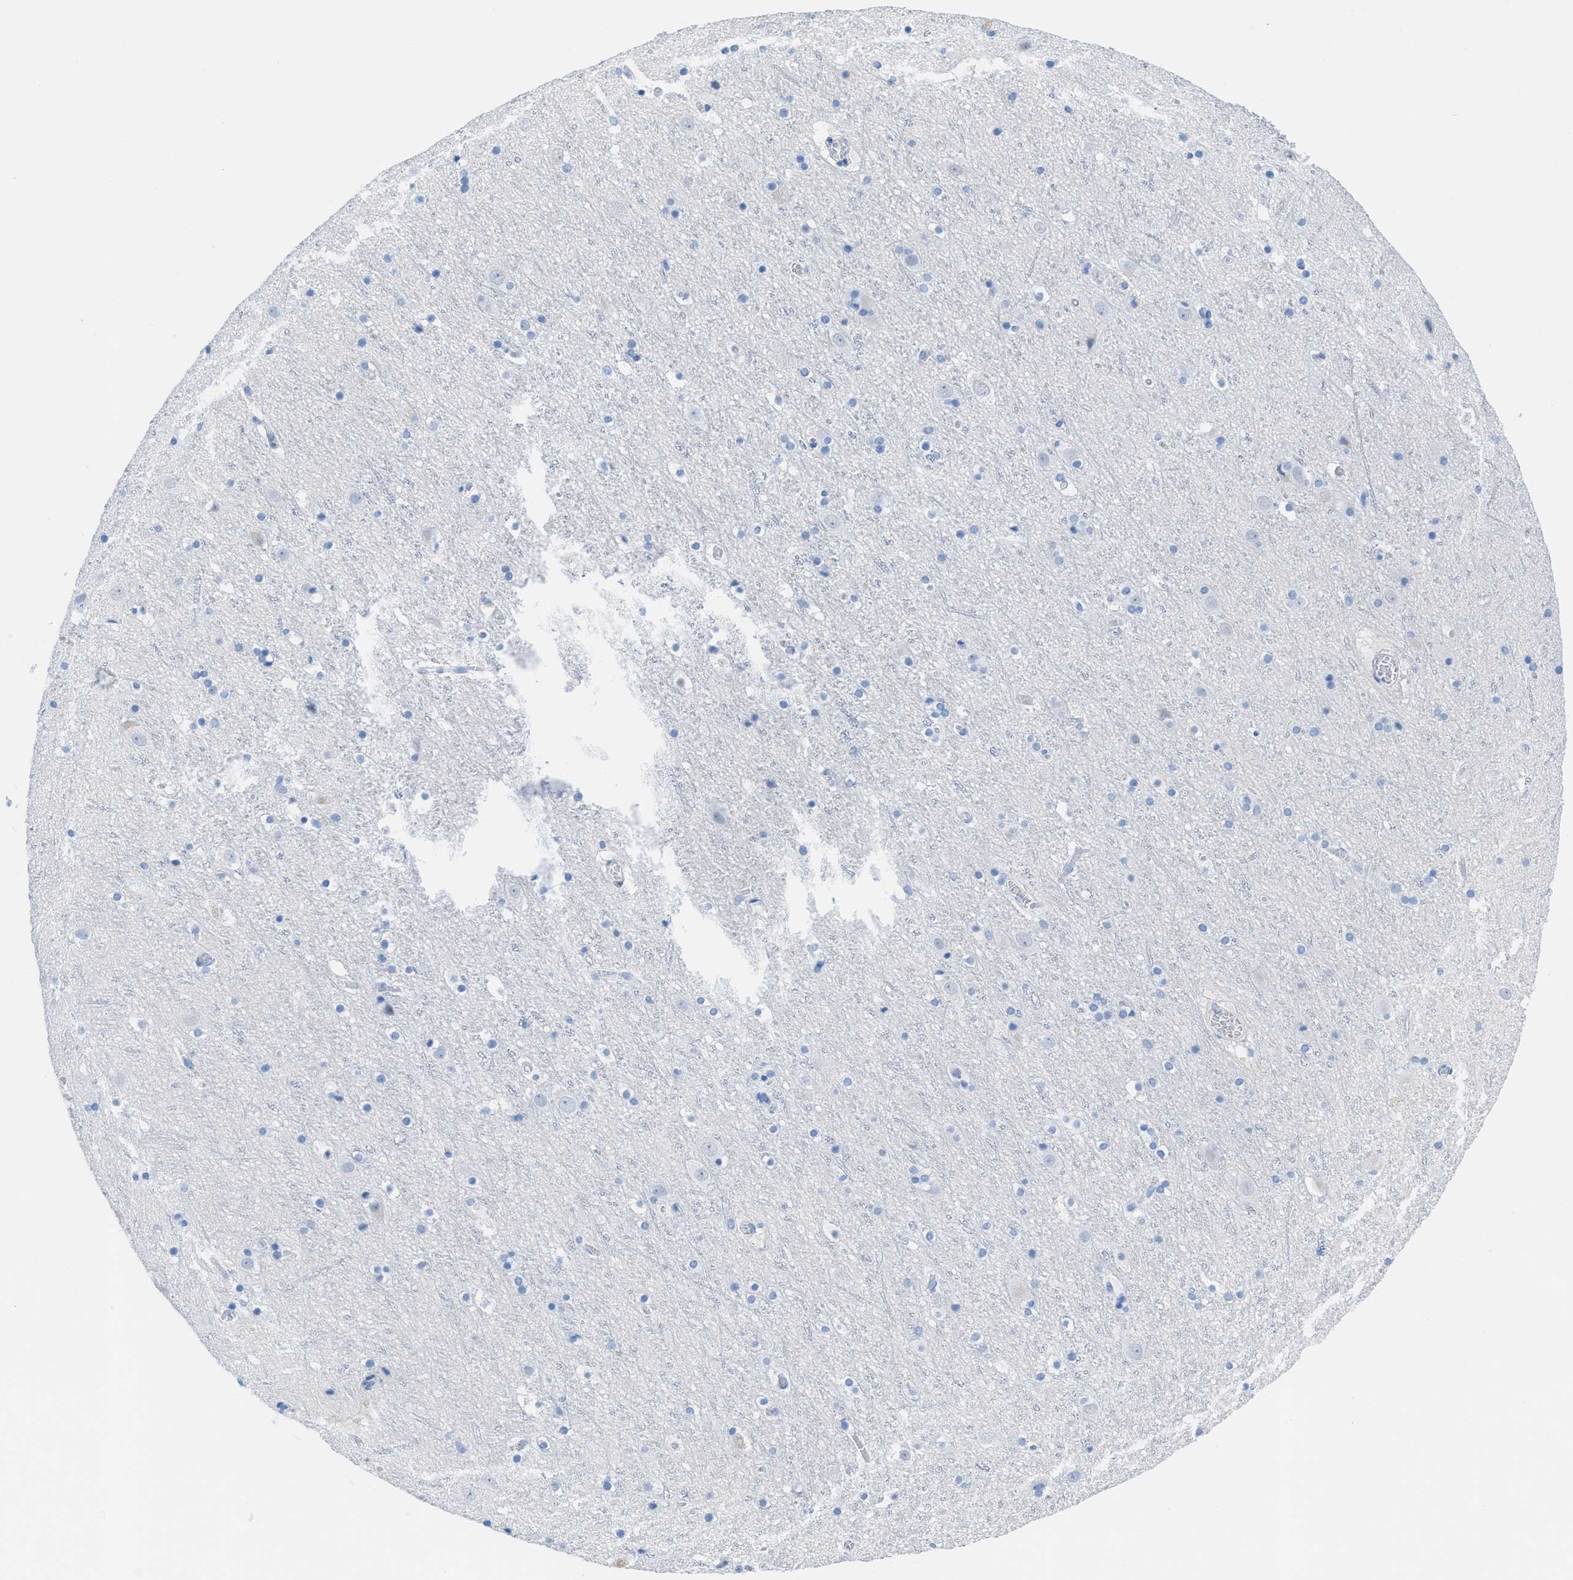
{"staining": {"intensity": "negative", "quantity": "none", "location": "none"}, "tissue": "cerebral cortex", "cell_type": "Endothelial cells", "image_type": "normal", "snomed": [{"axis": "morphology", "description": "Normal tissue, NOS"}, {"axis": "topography", "description": "Cerebral cortex"}], "caption": "IHC photomicrograph of benign cerebral cortex: cerebral cortex stained with DAB reveals no significant protein staining in endothelial cells. The staining was performed using DAB (3,3'-diaminobenzidine) to visualize the protein expression in brown, while the nuclei were stained in blue with hematoxylin (Magnification: 20x).", "gene": "TCL1A", "patient": {"sex": "male", "age": 45}}